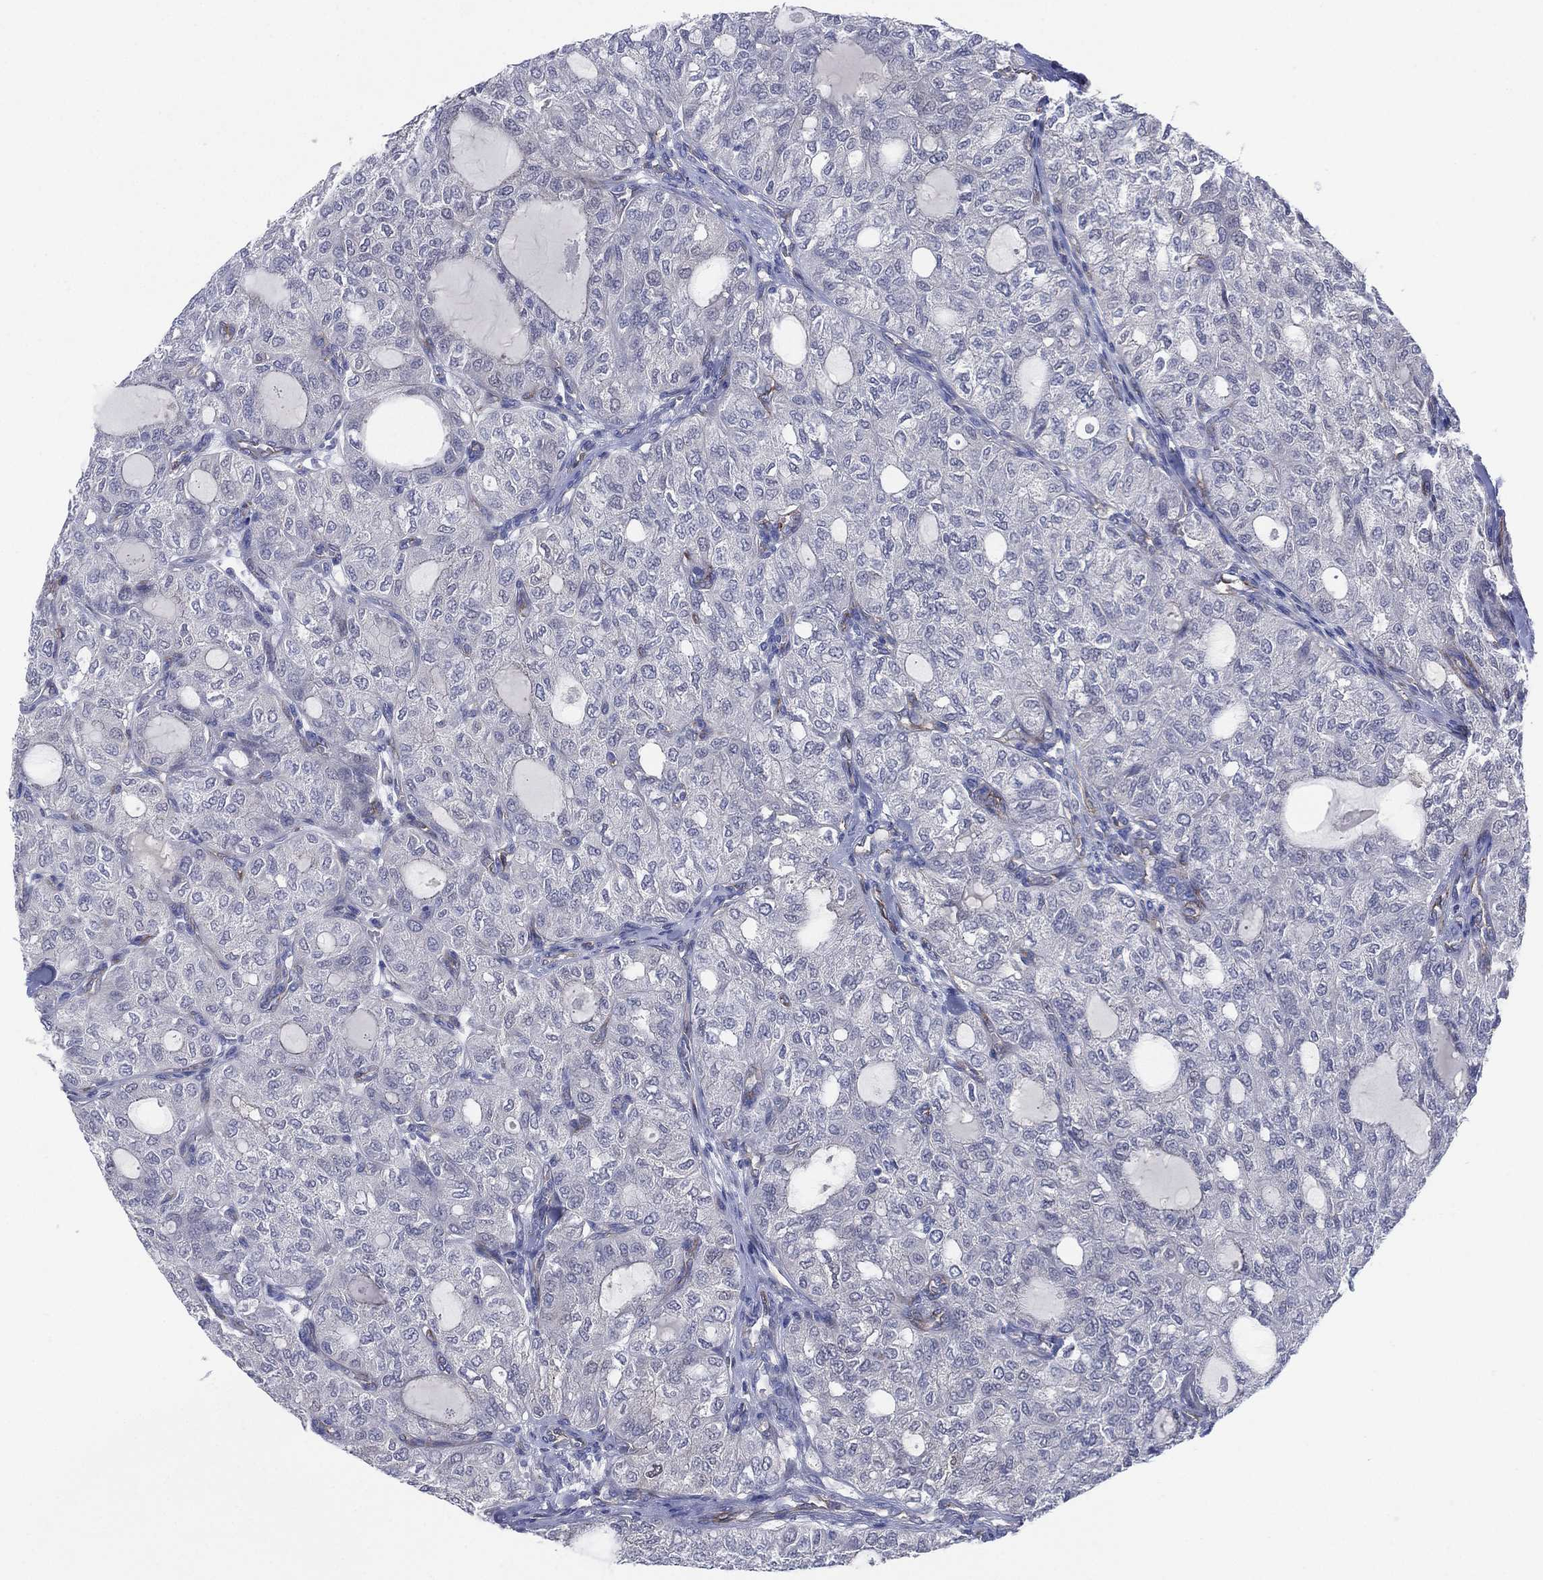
{"staining": {"intensity": "negative", "quantity": "none", "location": "none"}, "tissue": "thyroid cancer", "cell_type": "Tumor cells", "image_type": "cancer", "snomed": [{"axis": "morphology", "description": "Follicular adenoma carcinoma, NOS"}, {"axis": "topography", "description": "Thyroid gland"}], "caption": "Protein analysis of thyroid follicular adenoma carcinoma reveals no significant positivity in tumor cells.", "gene": "C5orf46", "patient": {"sex": "male", "age": 75}}